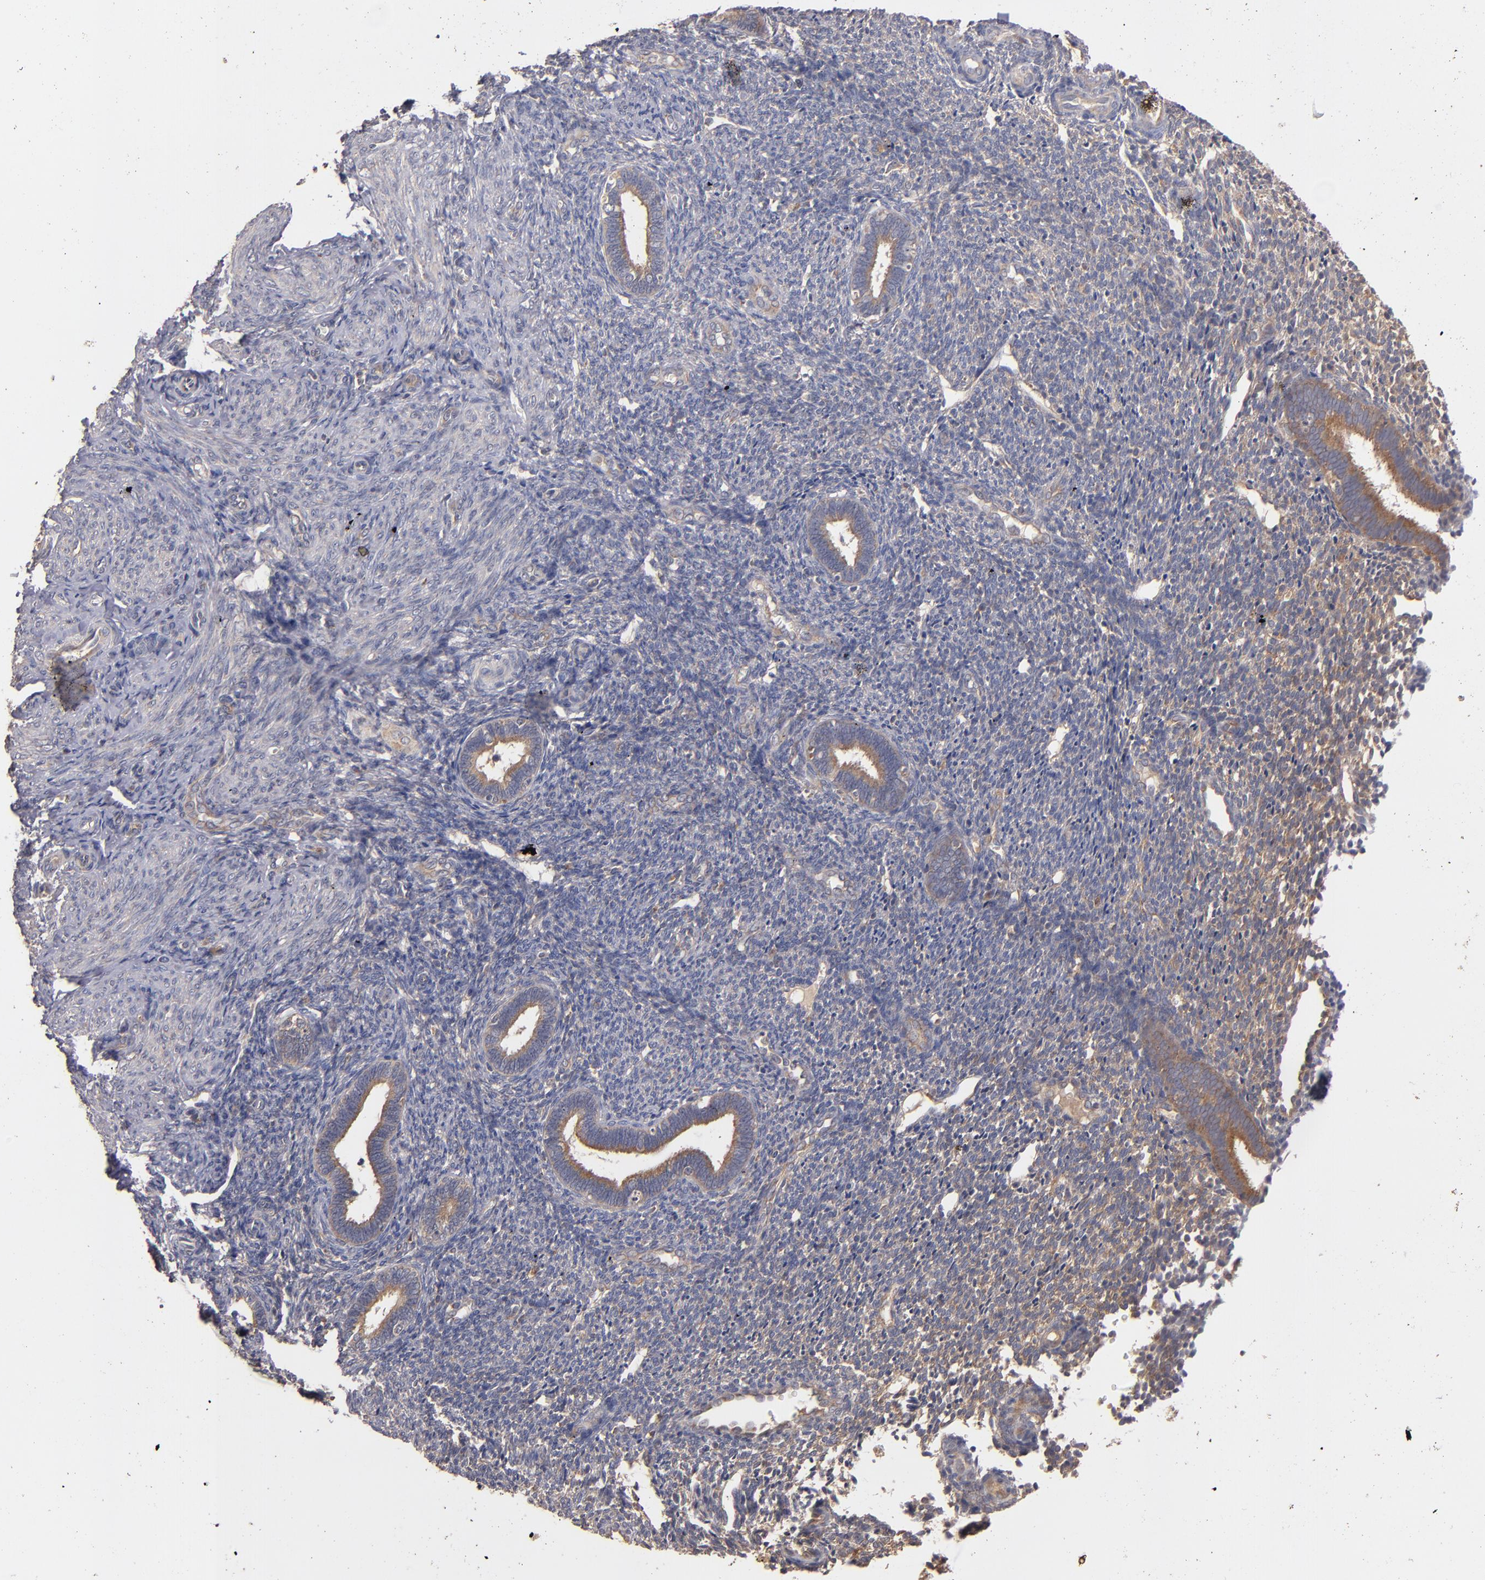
{"staining": {"intensity": "weak", "quantity": "<25%", "location": "cytoplasmic/membranous"}, "tissue": "endometrium", "cell_type": "Cells in endometrial stroma", "image_type": "normal", "snomed": [{"axis": "morphology", "description": "Normal tissue, NOS"}, {"axis": "topography", "description": "Endometrium"}], "caption": "Cells in endometrial stroma are negative for protein expression in unremarkable human endometrium.", "gene": "UPF3B", "patient": {"sex": "female", "age": 27}}